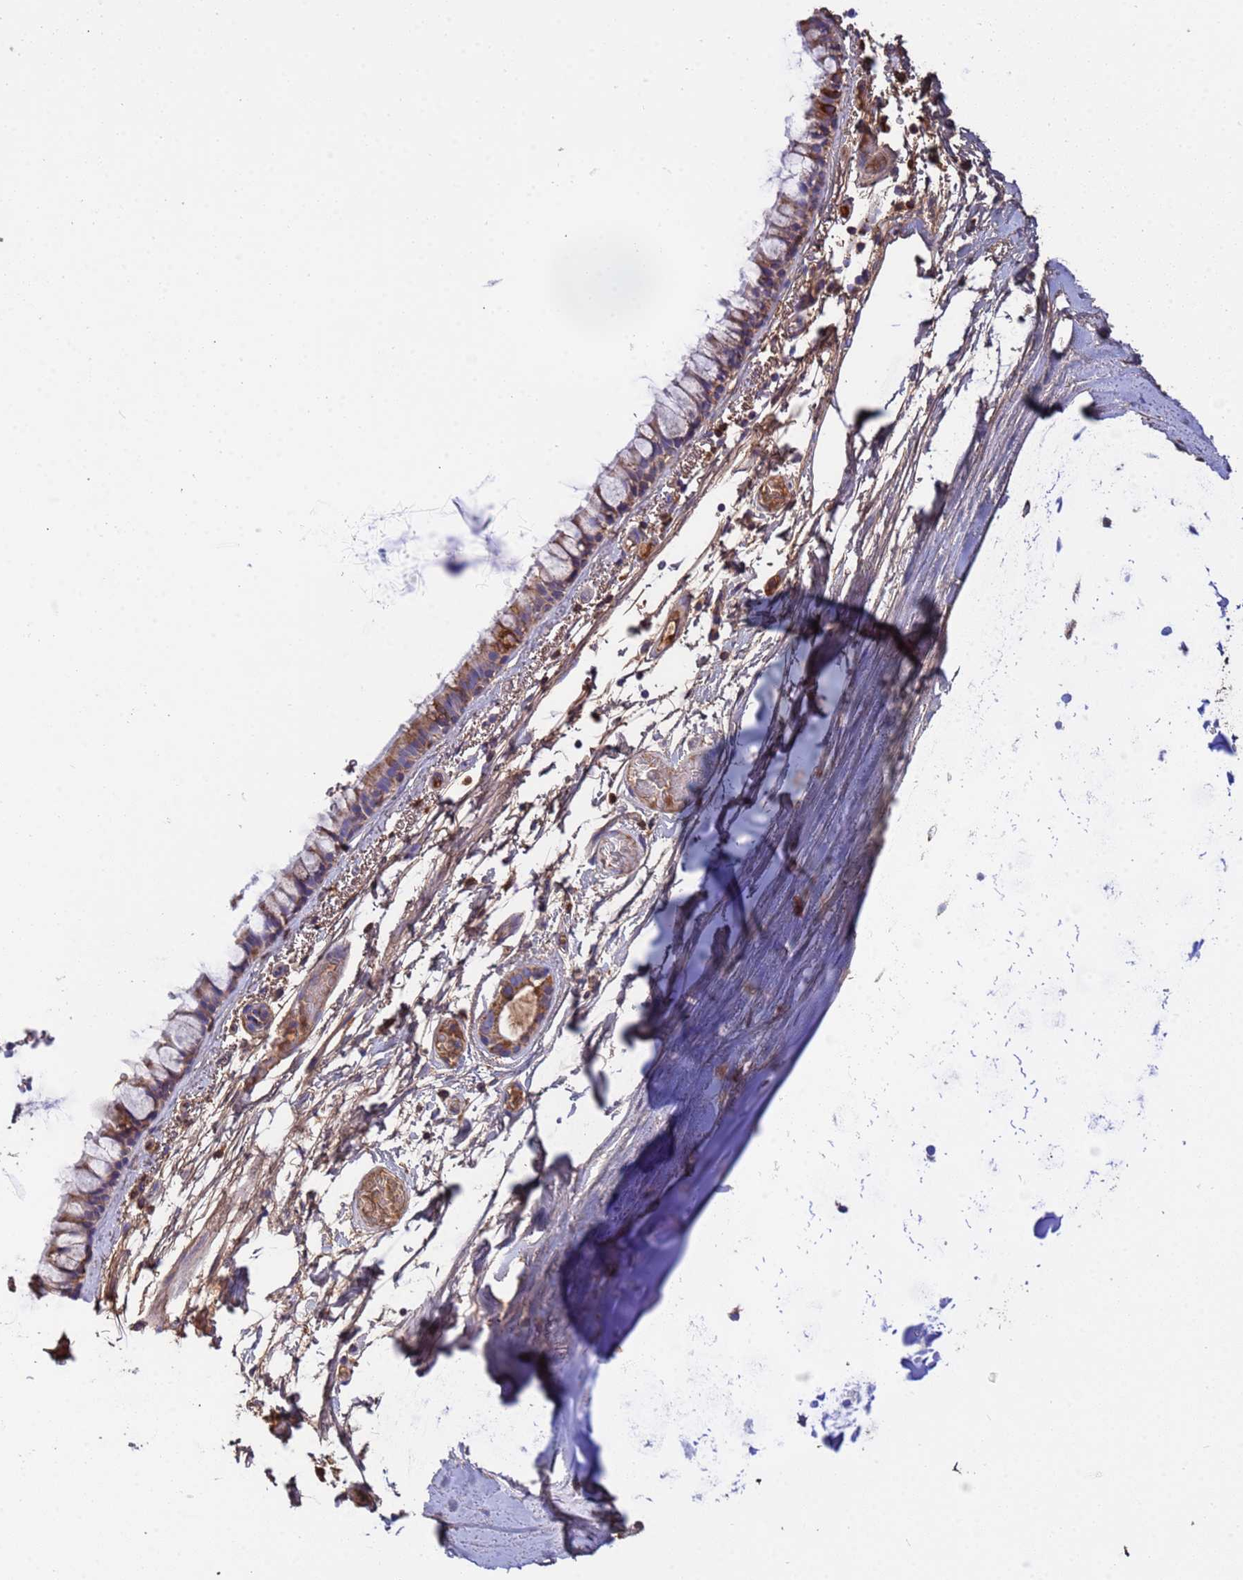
{"staining": {"intensity": "moderate", "quantity": ">75%", "location": "cytoplasmic/membranous"}, "tissue": "bronchus", "cell_type": "Respiratory epithelial cells", "image_type": "normal", "snomed": [{"axis": "morphology", "description": "Normal tissue, NOS"}, {"axis": "topography", "description": "Cartilage tissue"}], "caption": "This photomicrograph shows immunohistochemistry staining of normal human bronchus, with medium moderate cytoplasmic/membranous expression in about >75% of respiratory epithelial cells.", "gene": "GLUD1", "patient": {"sex": "male", "age": 63}}